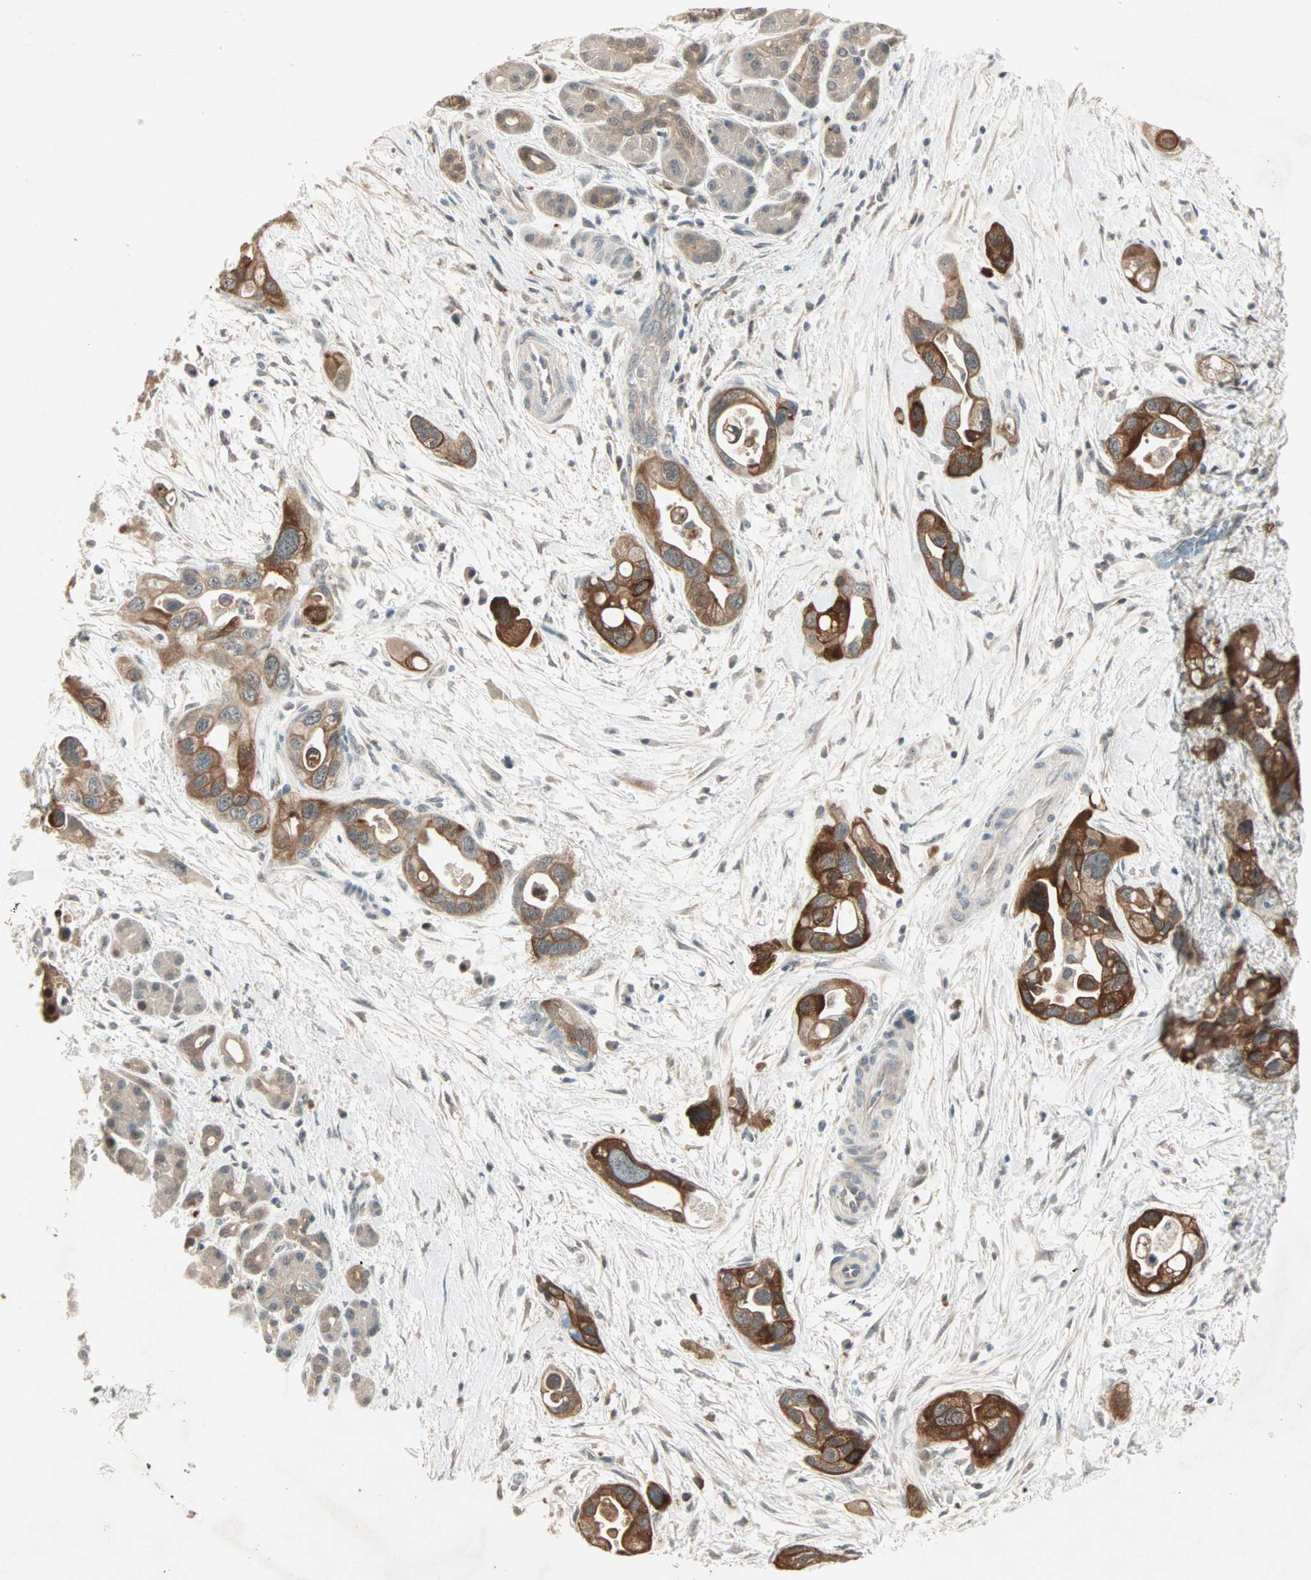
{"staining": {"intensity": "strong", "quantity": ">75%", "location": "cytoplasmic/membranous"}, "tissue": "pancreatic cancer", "cell_type": "Tumor cells", "image_type": "cancer", "snomed": [{"axis": "morphology", "description": "Adenocarcinoma, NOS"}, {"axis": "topography", "description": "Pancreas"}], "caption": "Brown immunohistochemical staining in pancreatic adenocarcinoma displays strong cytoplasmic/membranous positivity in about >75% of tumor cells.", "gene": "RTL6", "patient": {"sex": "female", "age": 77}}